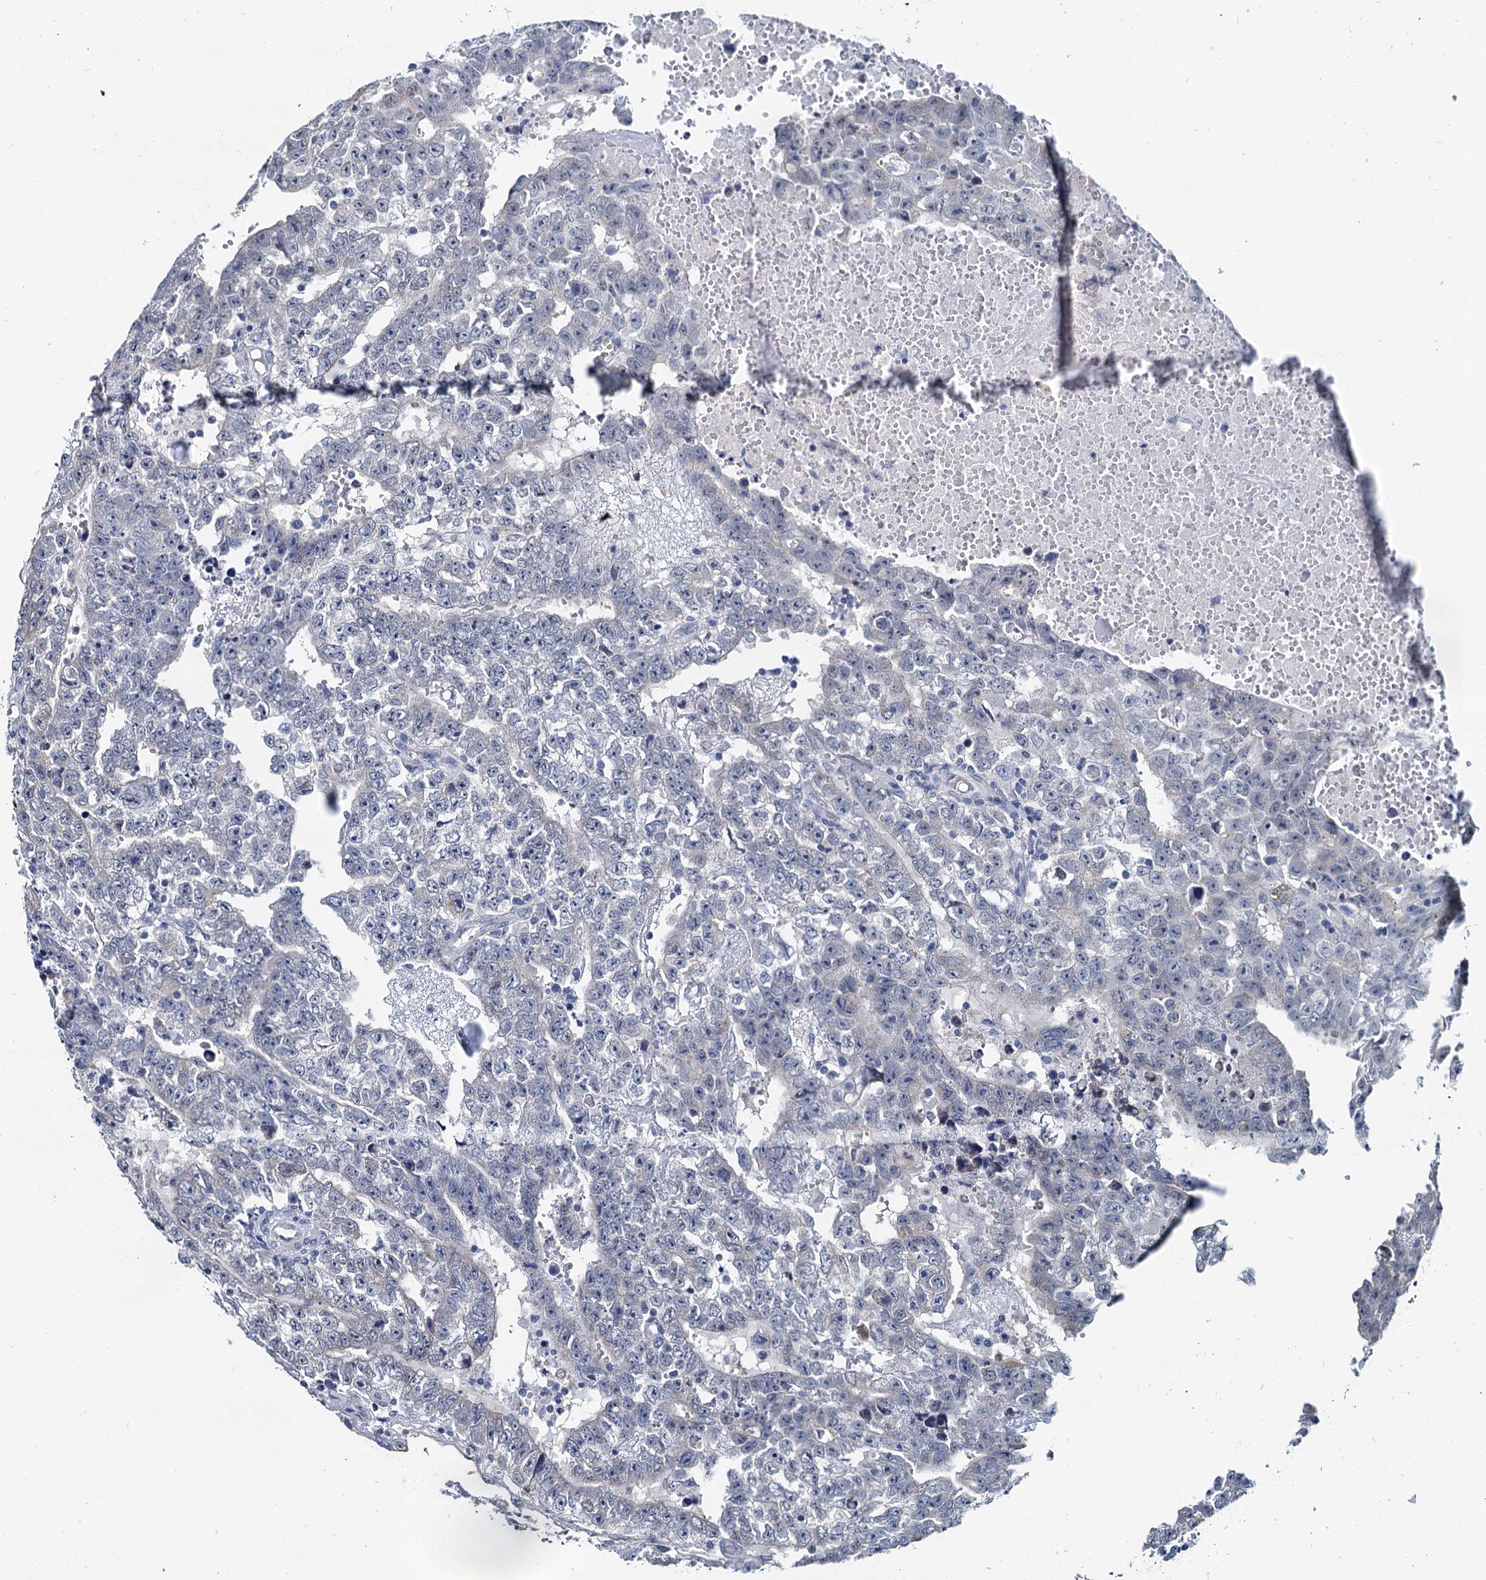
{"staining": {"intensity": "negative", "quantity": "none", "location": "none"}, "tissue": "testis cancer", "cell_type": "Tumor cells", "image_type": "cancer", "snomed": [{"axis": "morphology", "description": "Carcinoma, Embryonal, NOS"}, {"axis": "topography", "description": "Testis"}], "caption": "This is a micrograph of immunohistochemistry (IHC) staining of testis embryonal carcinoma, which shows no staining in tumor cells.", "gene": "MIOX", "patient": {"sex": "male", "age": 25}}